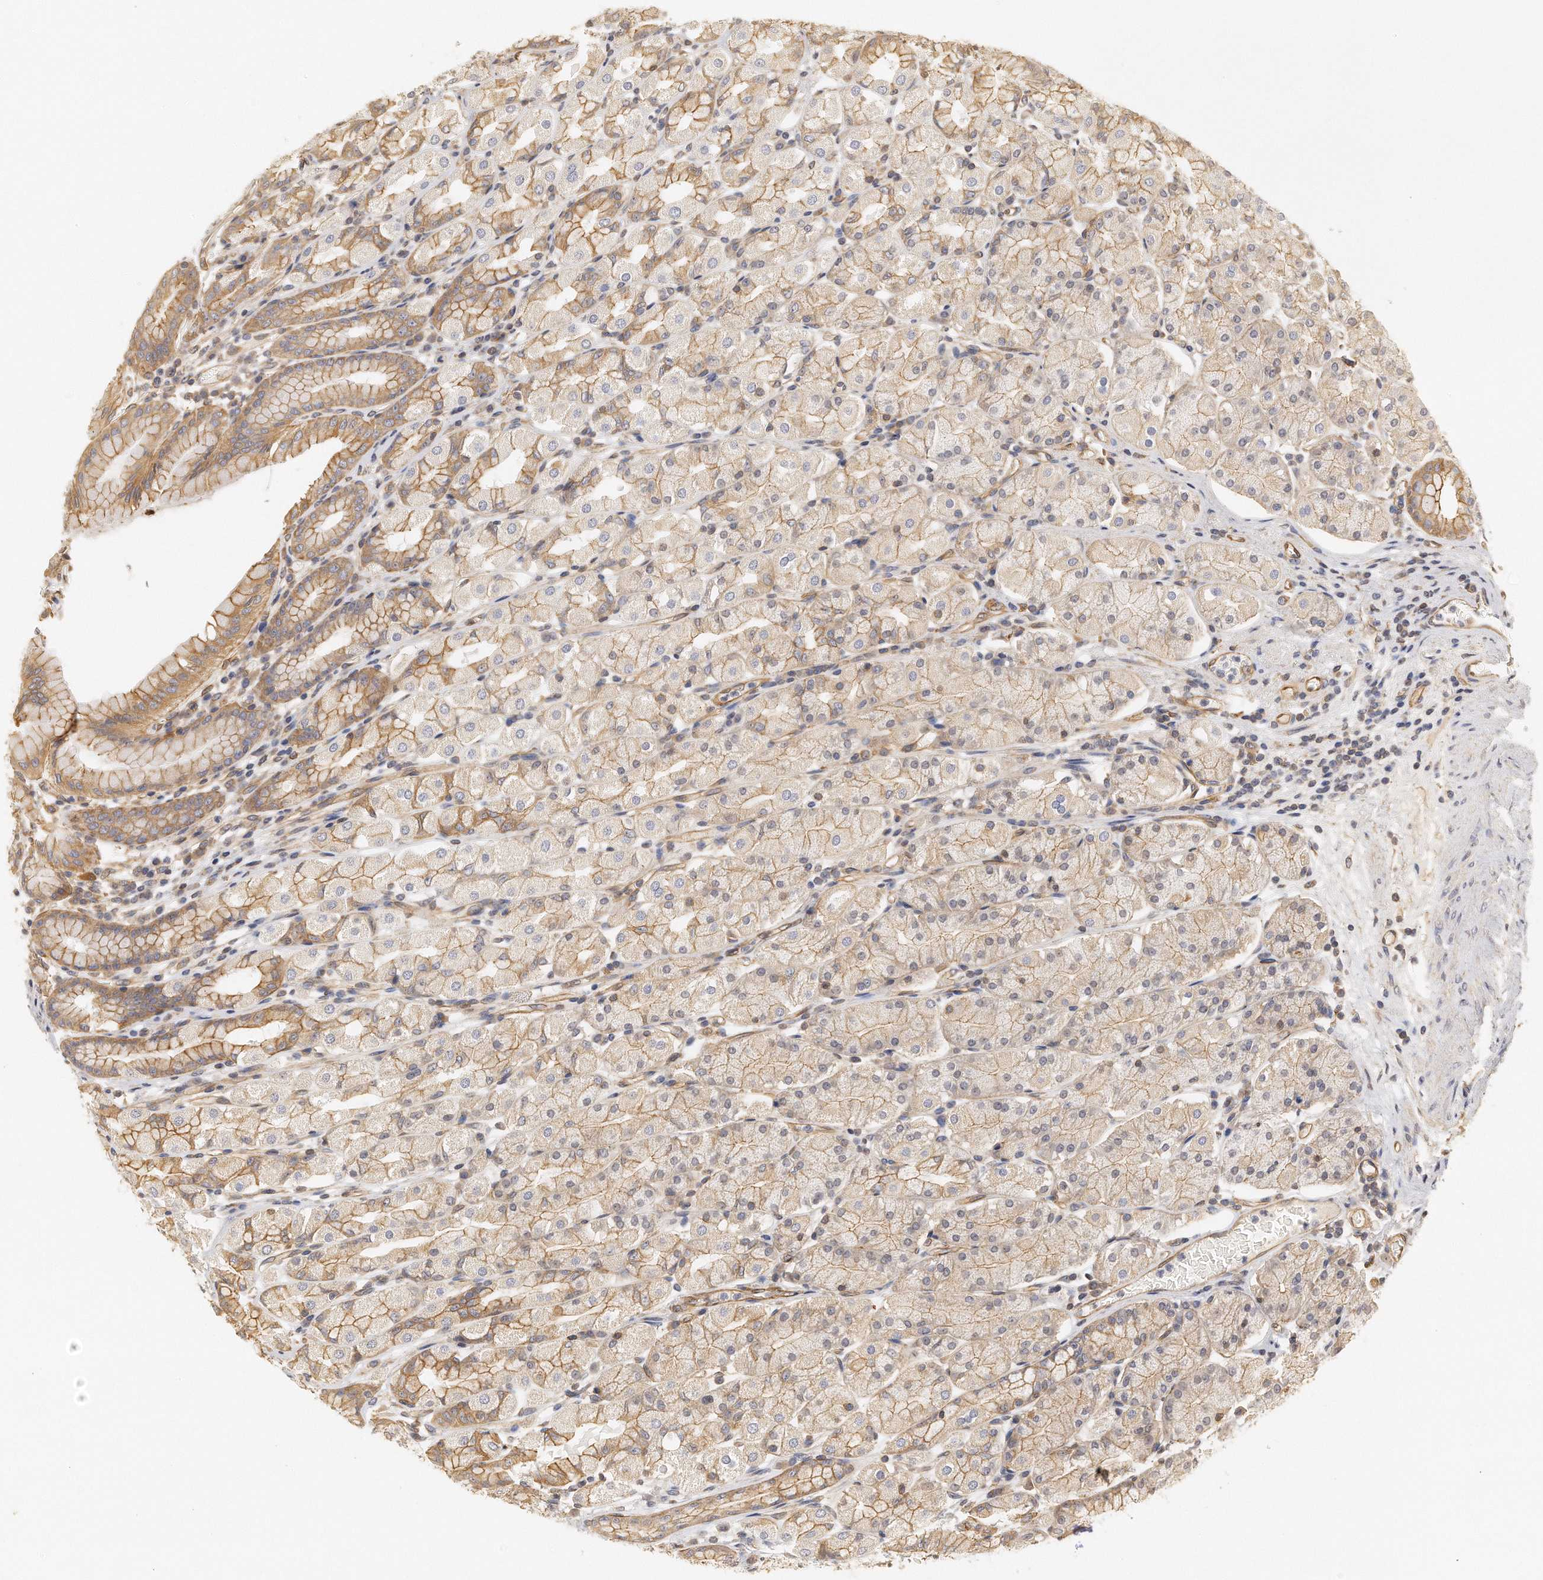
{"staining": {"intensity": "moderate", "quantity": "25%-75%", "location": "cytoplasmic/membranous"}, "tissue": "stomach", "cell_type": "Glandular cells", "image_type": "normal", "snomed": [{"axis": "morphology", "description": "Normal tissue, NOS"}, {"axis": "topography", "description": "Stomach, upper"}], "caption": "Immunohistochemistry (IHC) (DAB (3,3'-diaminobenzidine)) staining of benign human stomach demonstrates moderate cytoplasmic/membranous protein expression in approximately 25%-75% of glandular cells.", "gene": "CHST7", "patient": {"sex": "male", "age": 68}}